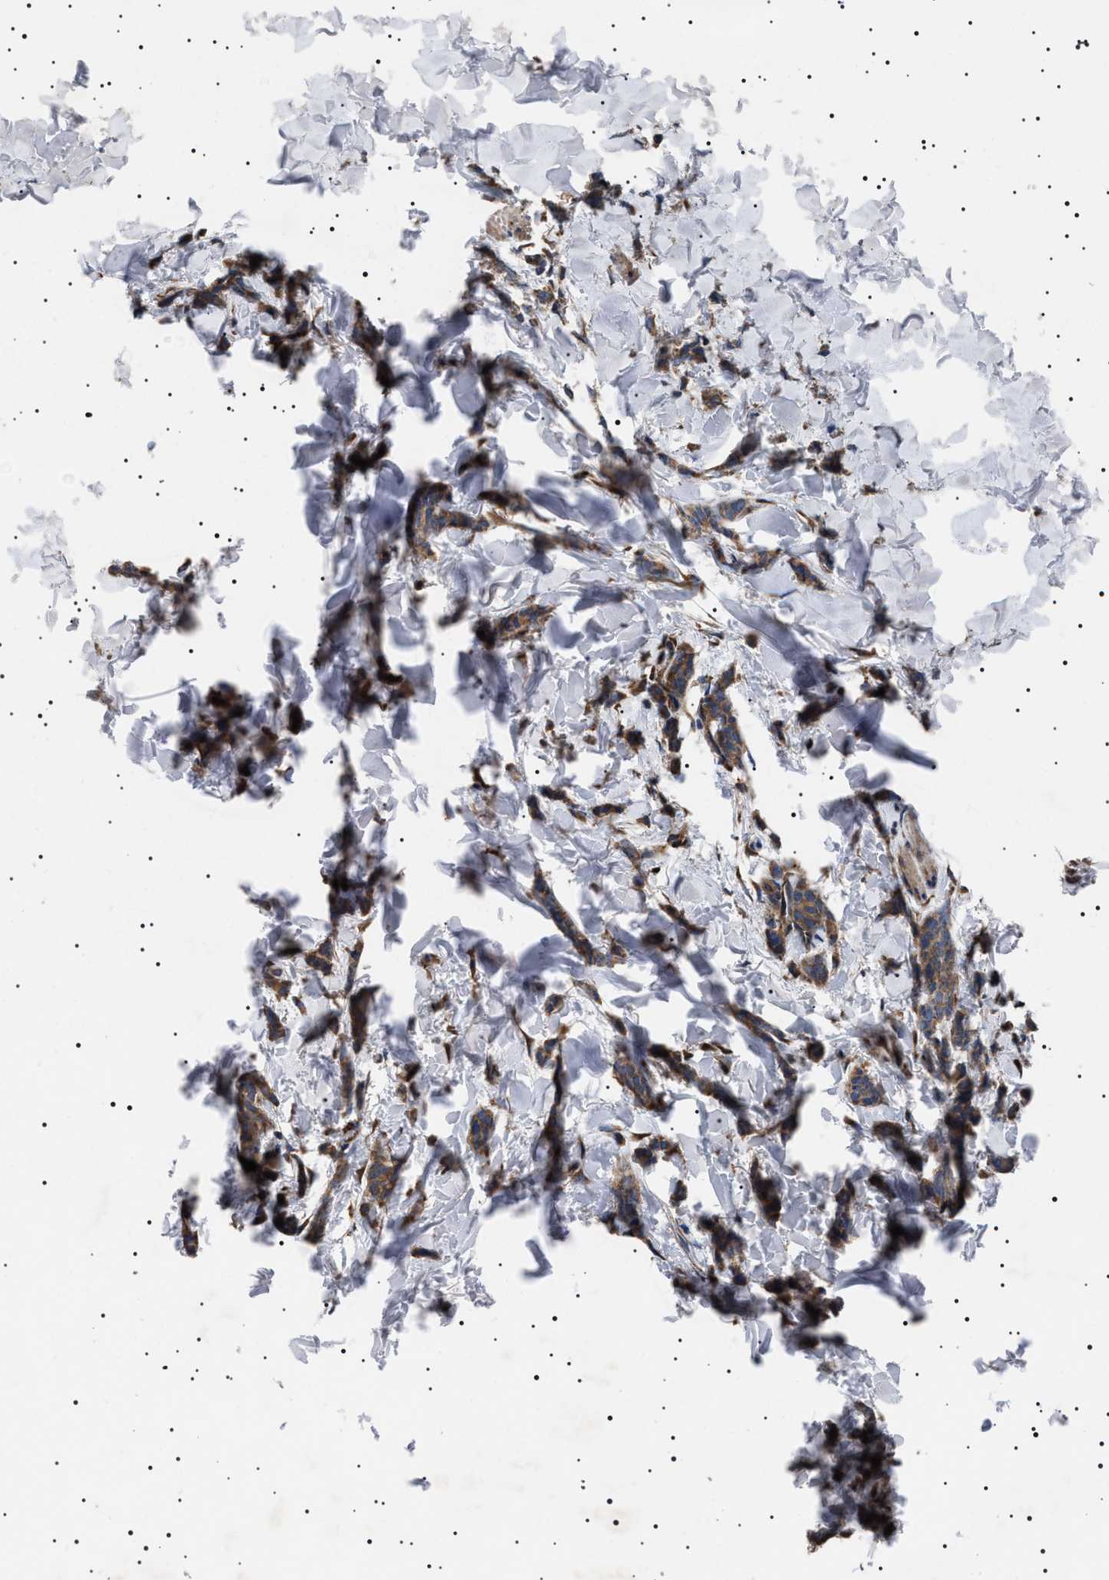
{"staining": {"intensity": "moderate", "quantity": ">75%", "location": "cytoplasmic/membranous"}, "tissue": "breast cancer", "cell_type": "Tumor cells", "image_type": "cancer", "snomed": [{"axis": "morphology", "description": "Lobular carcinoma"}, {"axis": "topography", "description": "Skin"}, {"axis": "topography", "description": "Breast"}], "caption": "The micrograph displays staining of breast cancer (lobular carcinoma), revealing moderate cytoplasmic/membranous protein staining (brown color) within tumor cells.", "gene": "TOP1MT", "patient": {"sex": "female", "age": 46}}